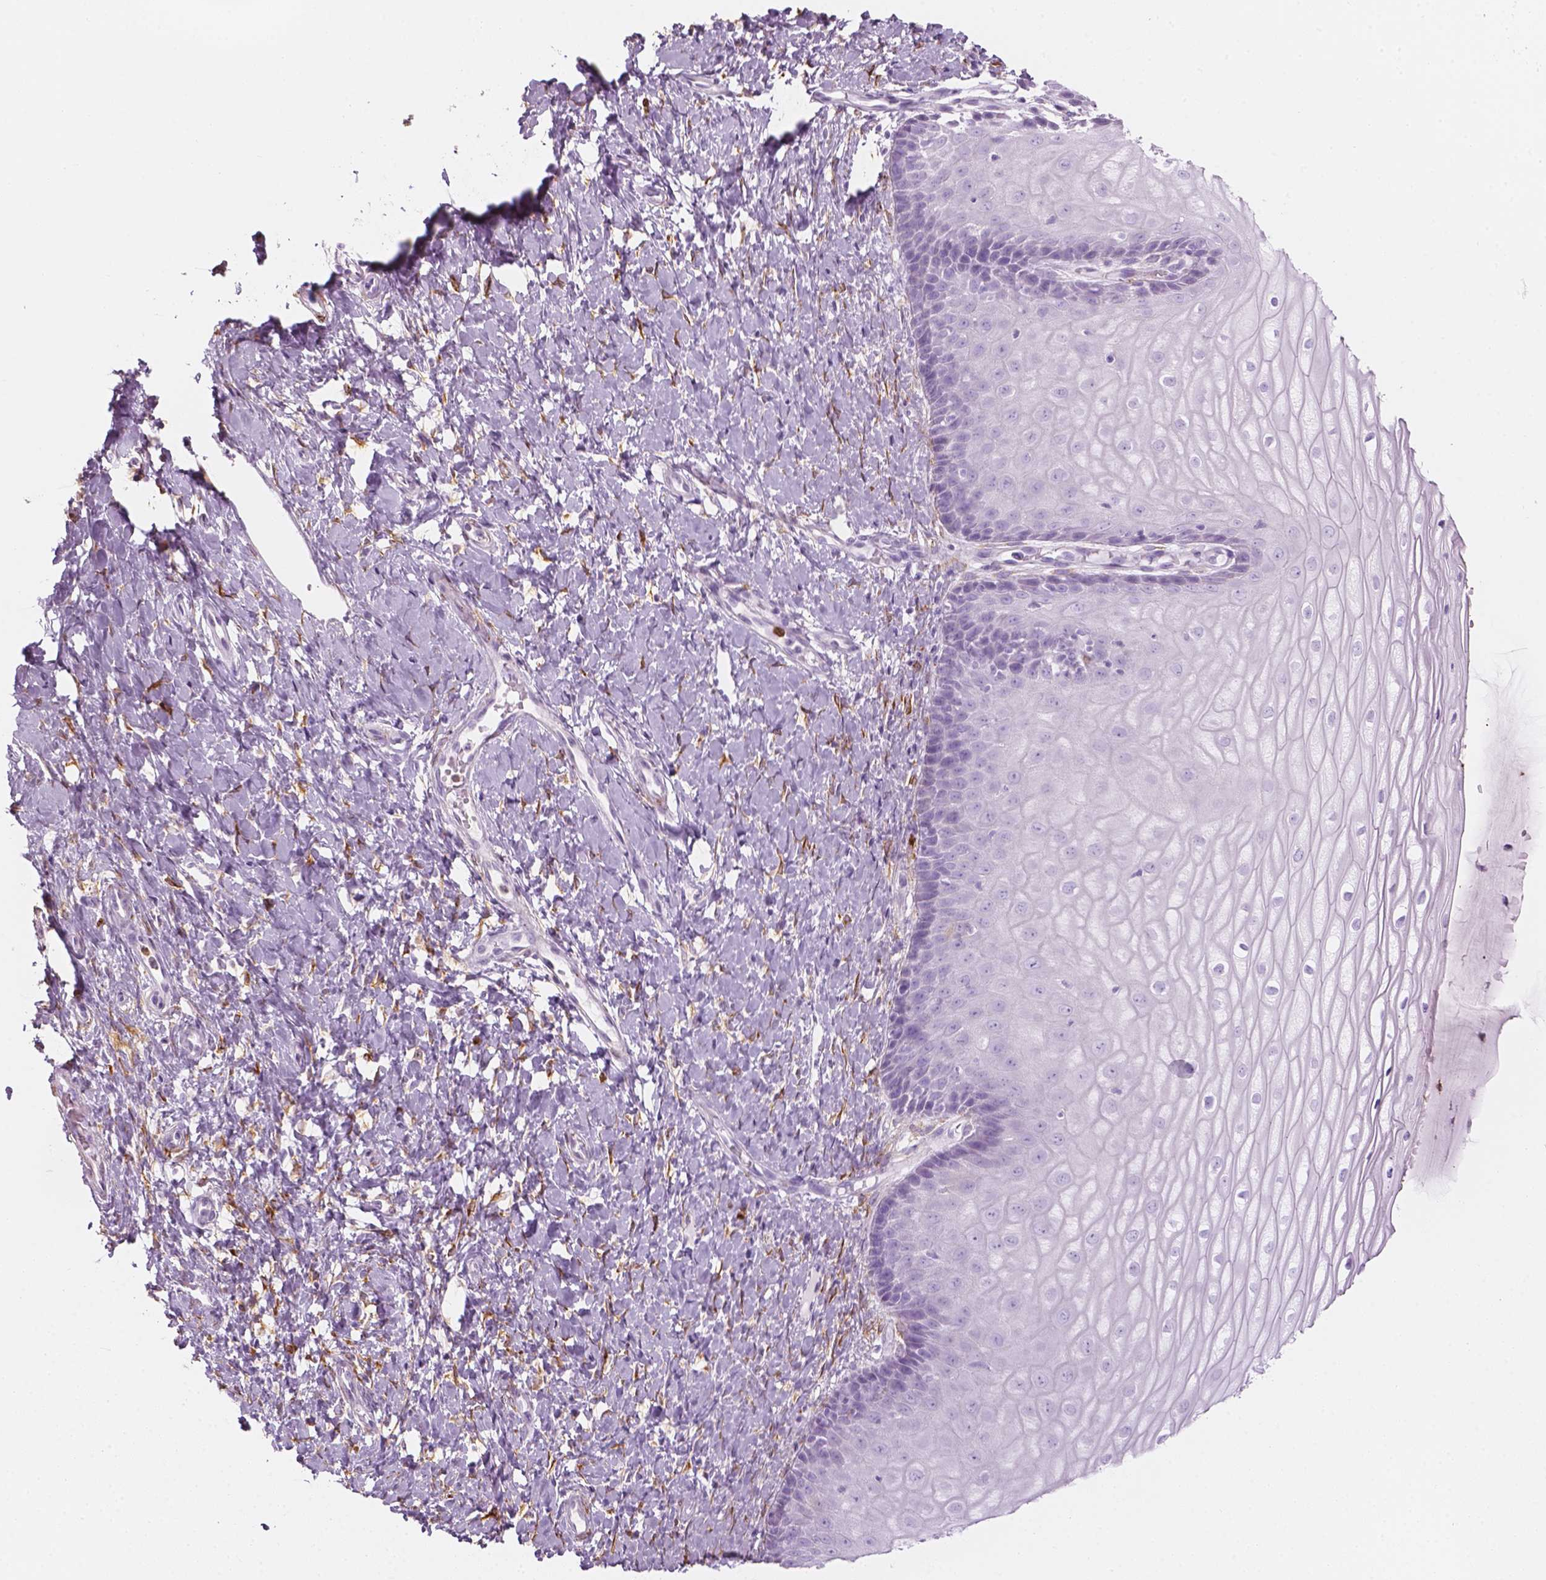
{"staining": {"intensity": "moderate", "quantity": "25%-75%", "location": "cytoplasmic/membranous"}, "tissue": "cervix", "cell_type": "Glandular cells", "image_type": "normal", "snomed": [{"axis": "morphology", "description": "Normal tissue, NOS"}, {"axis": "topography", "description": "Cervix"}], "caption": "A high-resolution histopathology image shows immunohistochemistry (IHC) staining of normal cervix, which demonstrates moderate cytoplasmic/membranous staining in approximately 25%-75% of glandular cells. (DAB IHC, brown staining for protein, blue staining for nuclei).", "gene": "CES1", "patient": {"sex": "female", "age": 37}}